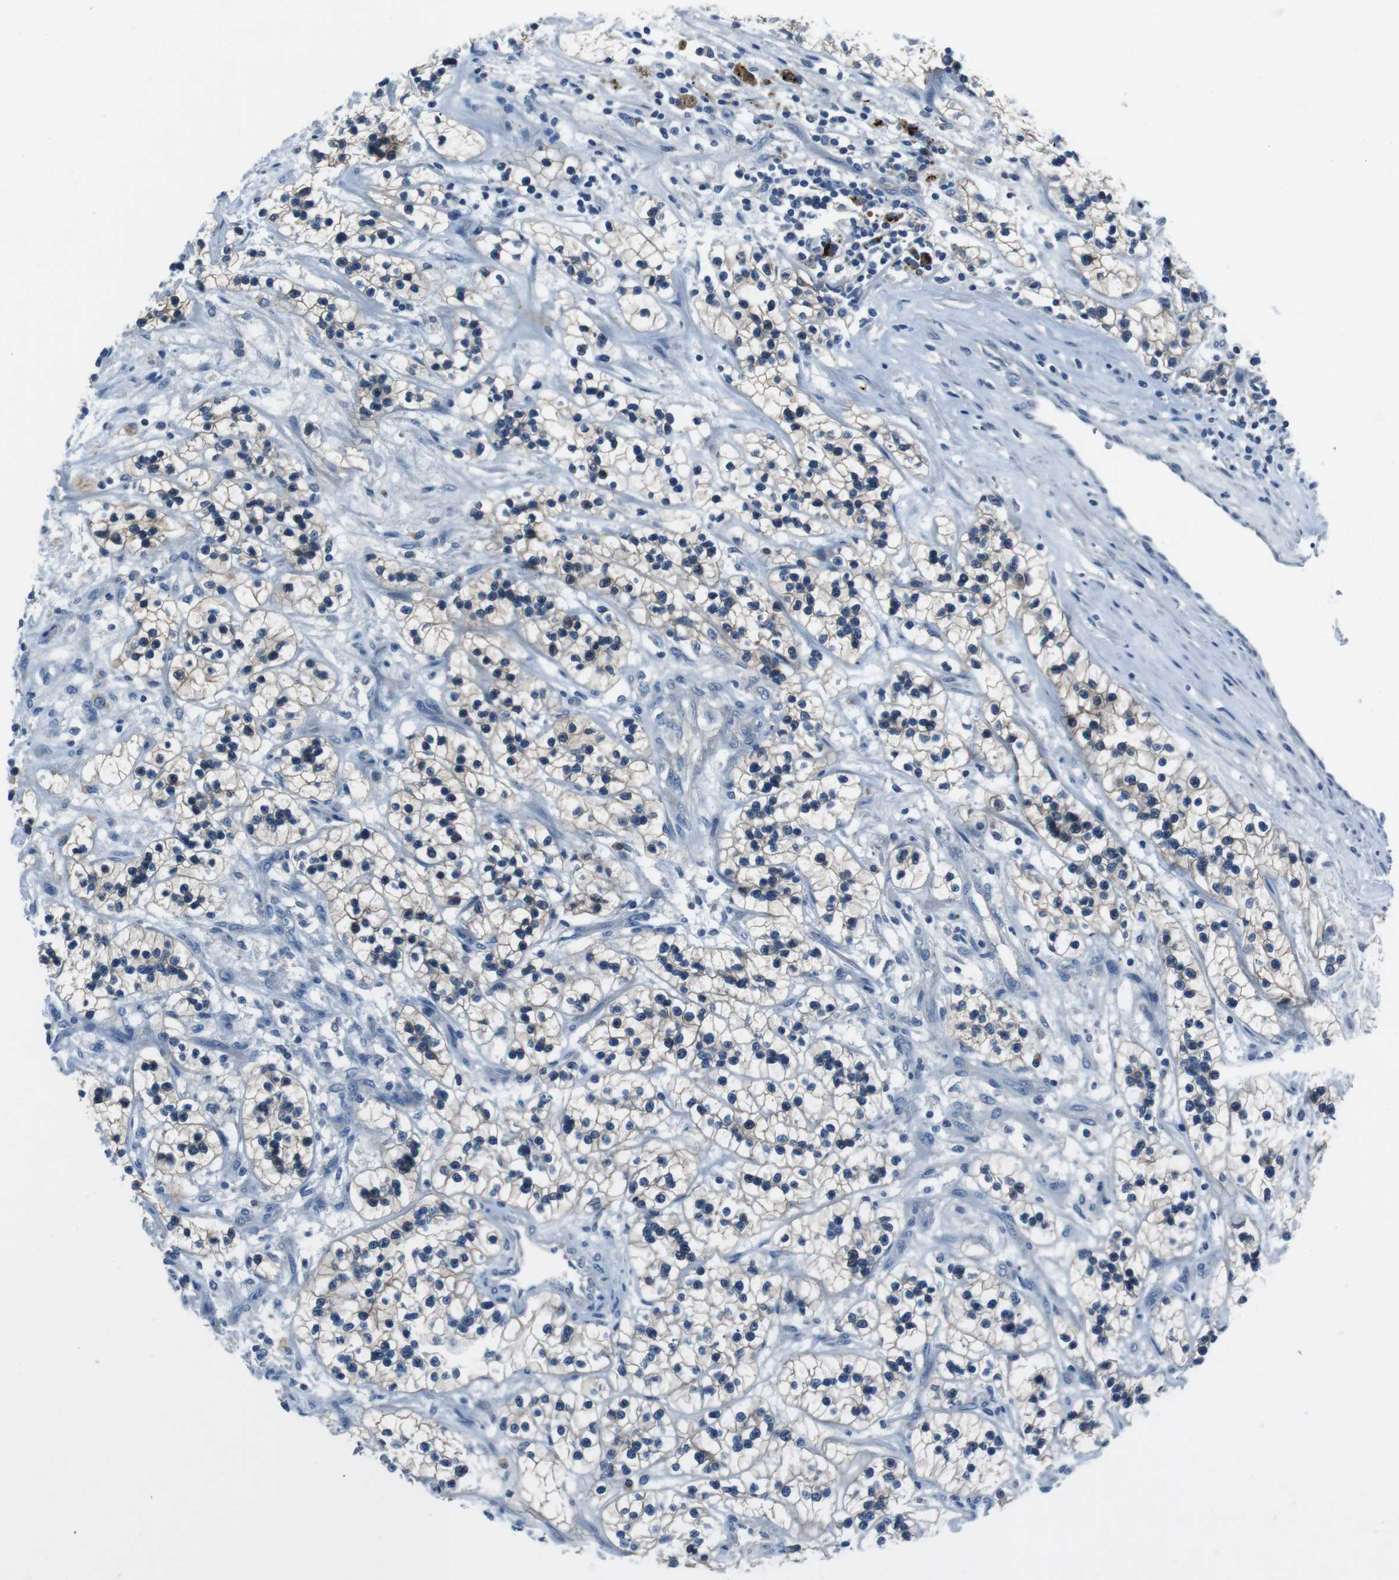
{"staining": {"intensity": "negative", "quantity": "none", "location": "none"}, "tissue": "renal cancer", "cell_type": "Tumor cells", "image_type": "cancer", "snomed": [{"axis": "morphology", "description": "Adenocarcinoma, NOS"}, {"axis": "topography", "description": "Kidney"}], "caption": "Immunohistochemistry of renal cancer (adenocarcinoma) exhibits no expression in tumor cells.", "gene": "TULP3", "patient": {"sex": "female", "age": 57}}